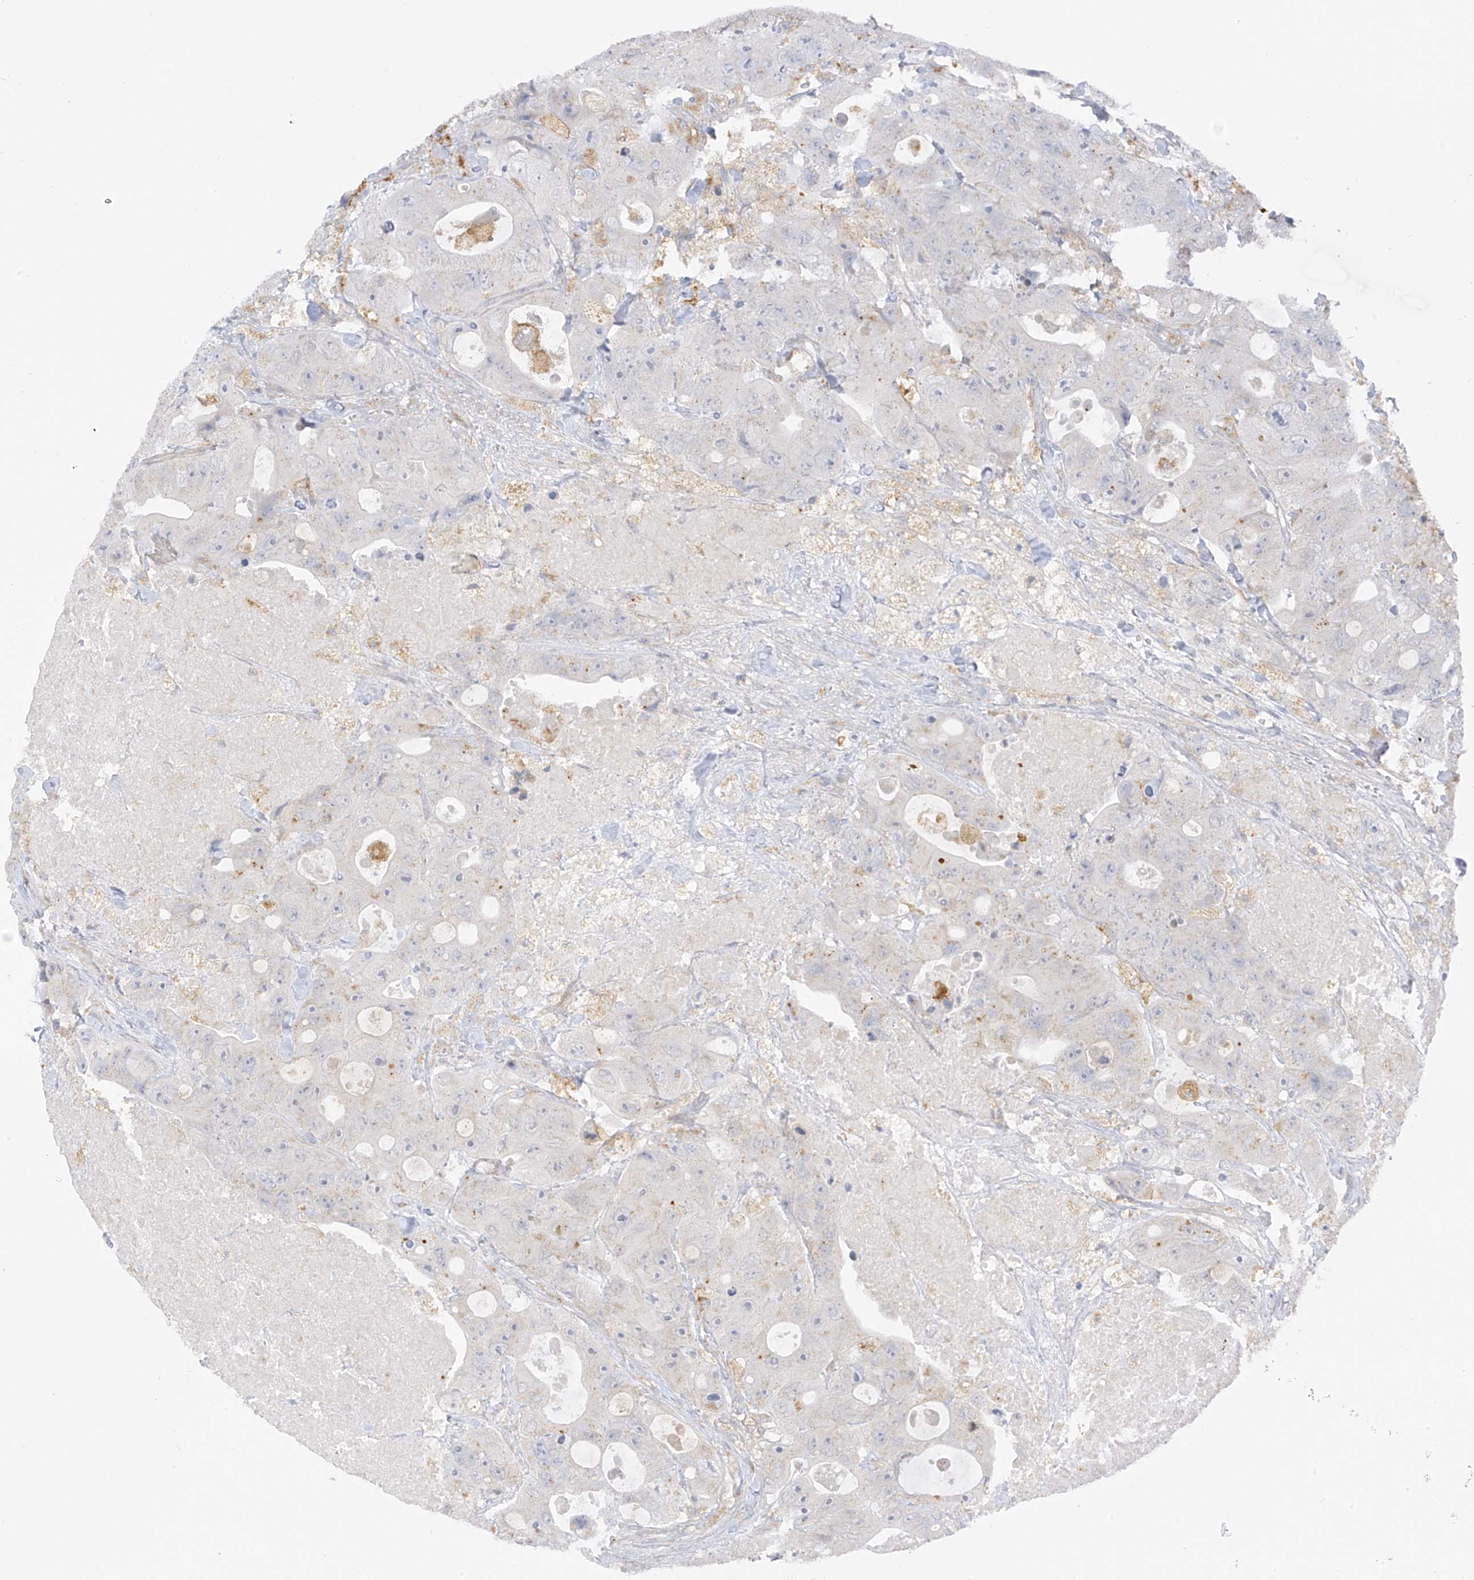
{"staining": {"intensity": "negative", "quantity": "none", "location": "none"}, "tissue": "colorectal cancer", "cell_type": "Tumor cells", "image_type": "cancer", "snomed": [{"axis": "morphology", "description": "Adenocarcinoma, NOS"}, {"axis": "topography", "description": "Colon"}], "caption": "This is an IHC photomicrograph of colorectal adenocarcinoma. There is no staining in tumor cells.", "gene": "HS6ST2", "patient": {"sex": "female", "age": 46}}